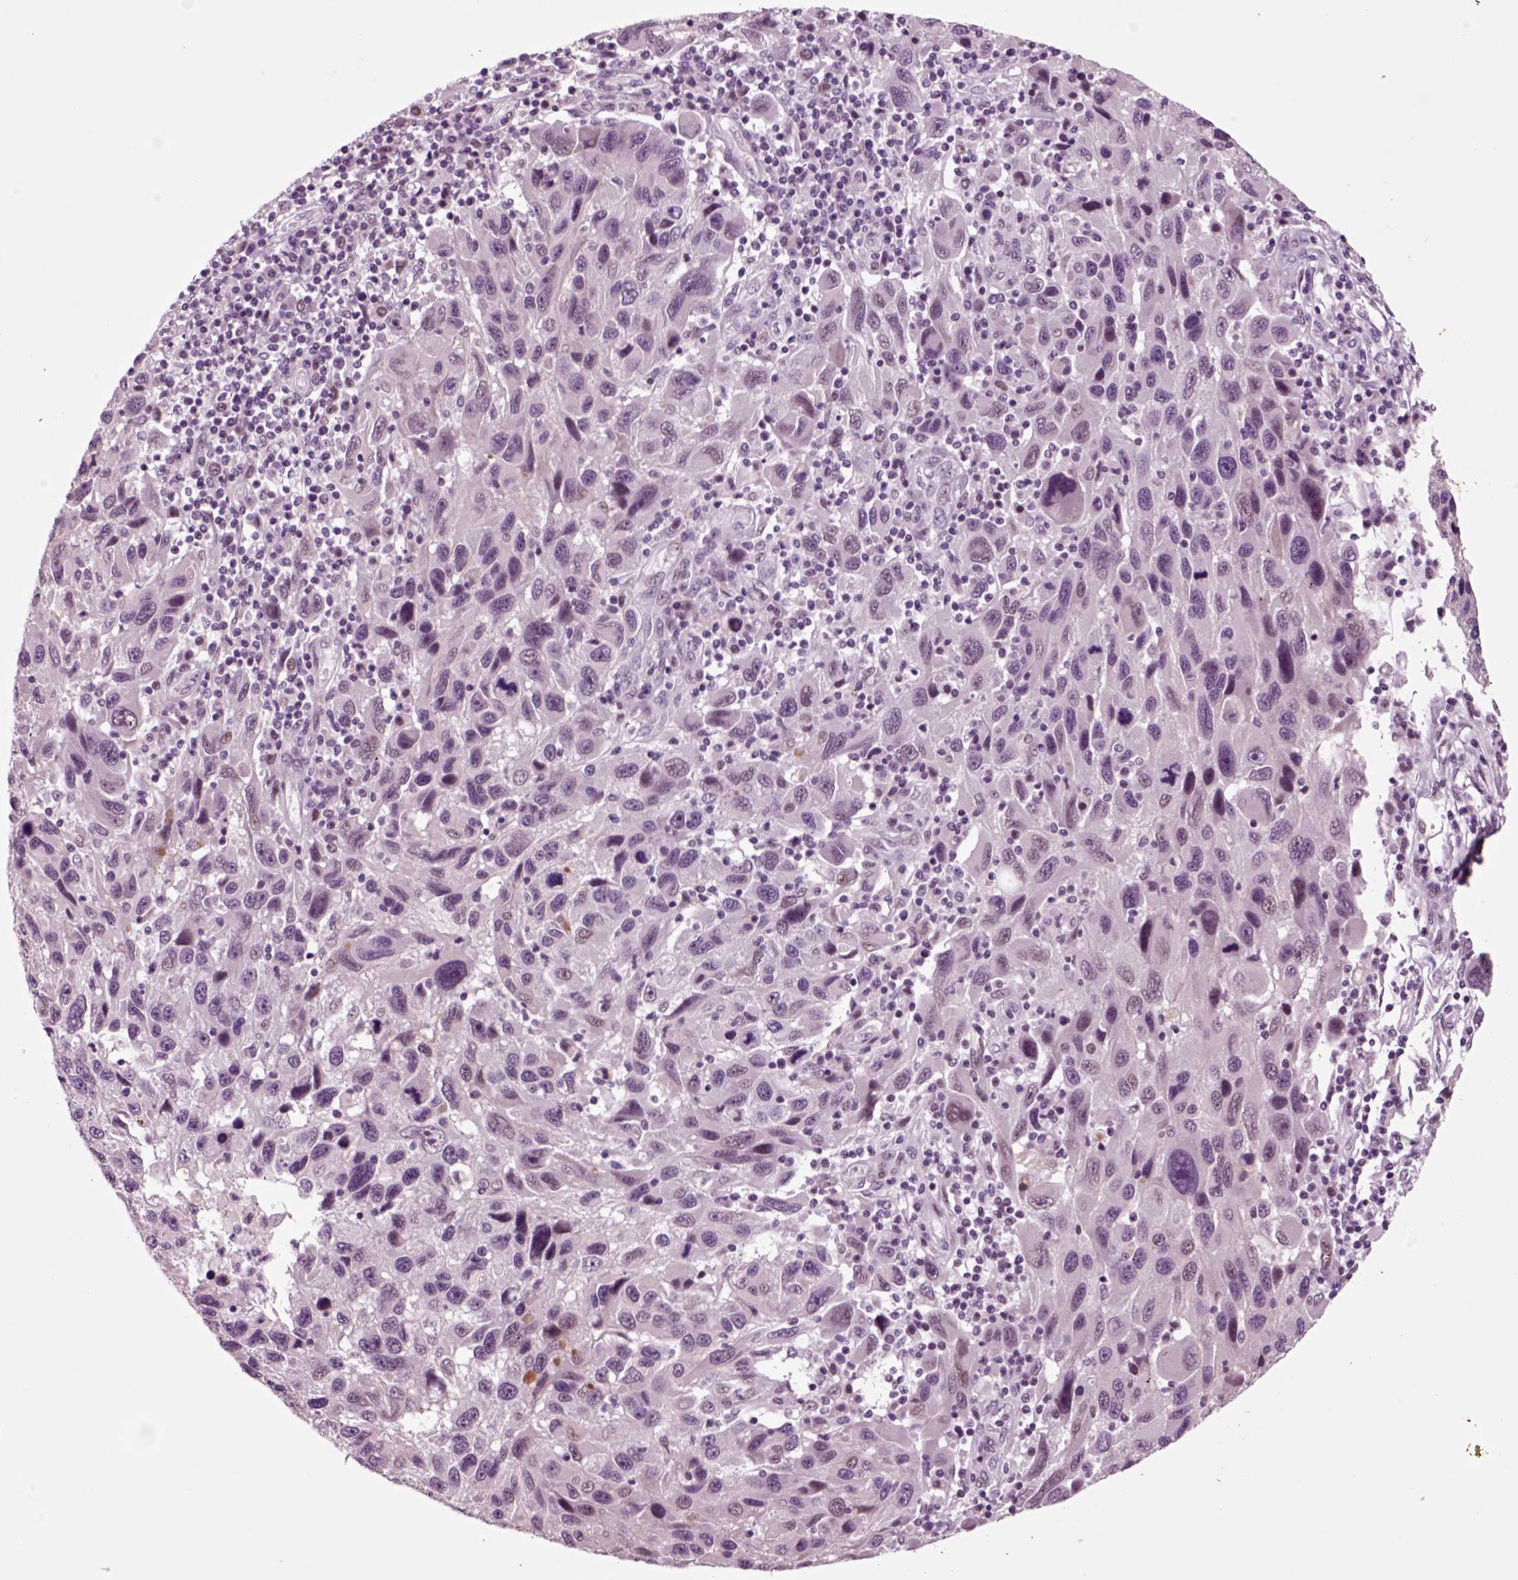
{"staining": {"intensity": "negative", "quantity": "none", "location": "none"}, "tissue": "melanoma", "cell_type": "Tumor cells", "image_type": "cancer", "snomed": [{"axis": "morphology", "description": "Malignant melanoma, NOS"}, {"axis": "topography", "description": "Skin"}], "caption": "Immunohistochemistry (IHC) histopathology image of melanoma stained for a protein (brown), which reveals no positivity in tumor cells.", "gene": "CHGB", "patient": {"sex": "male", "age": 53}}